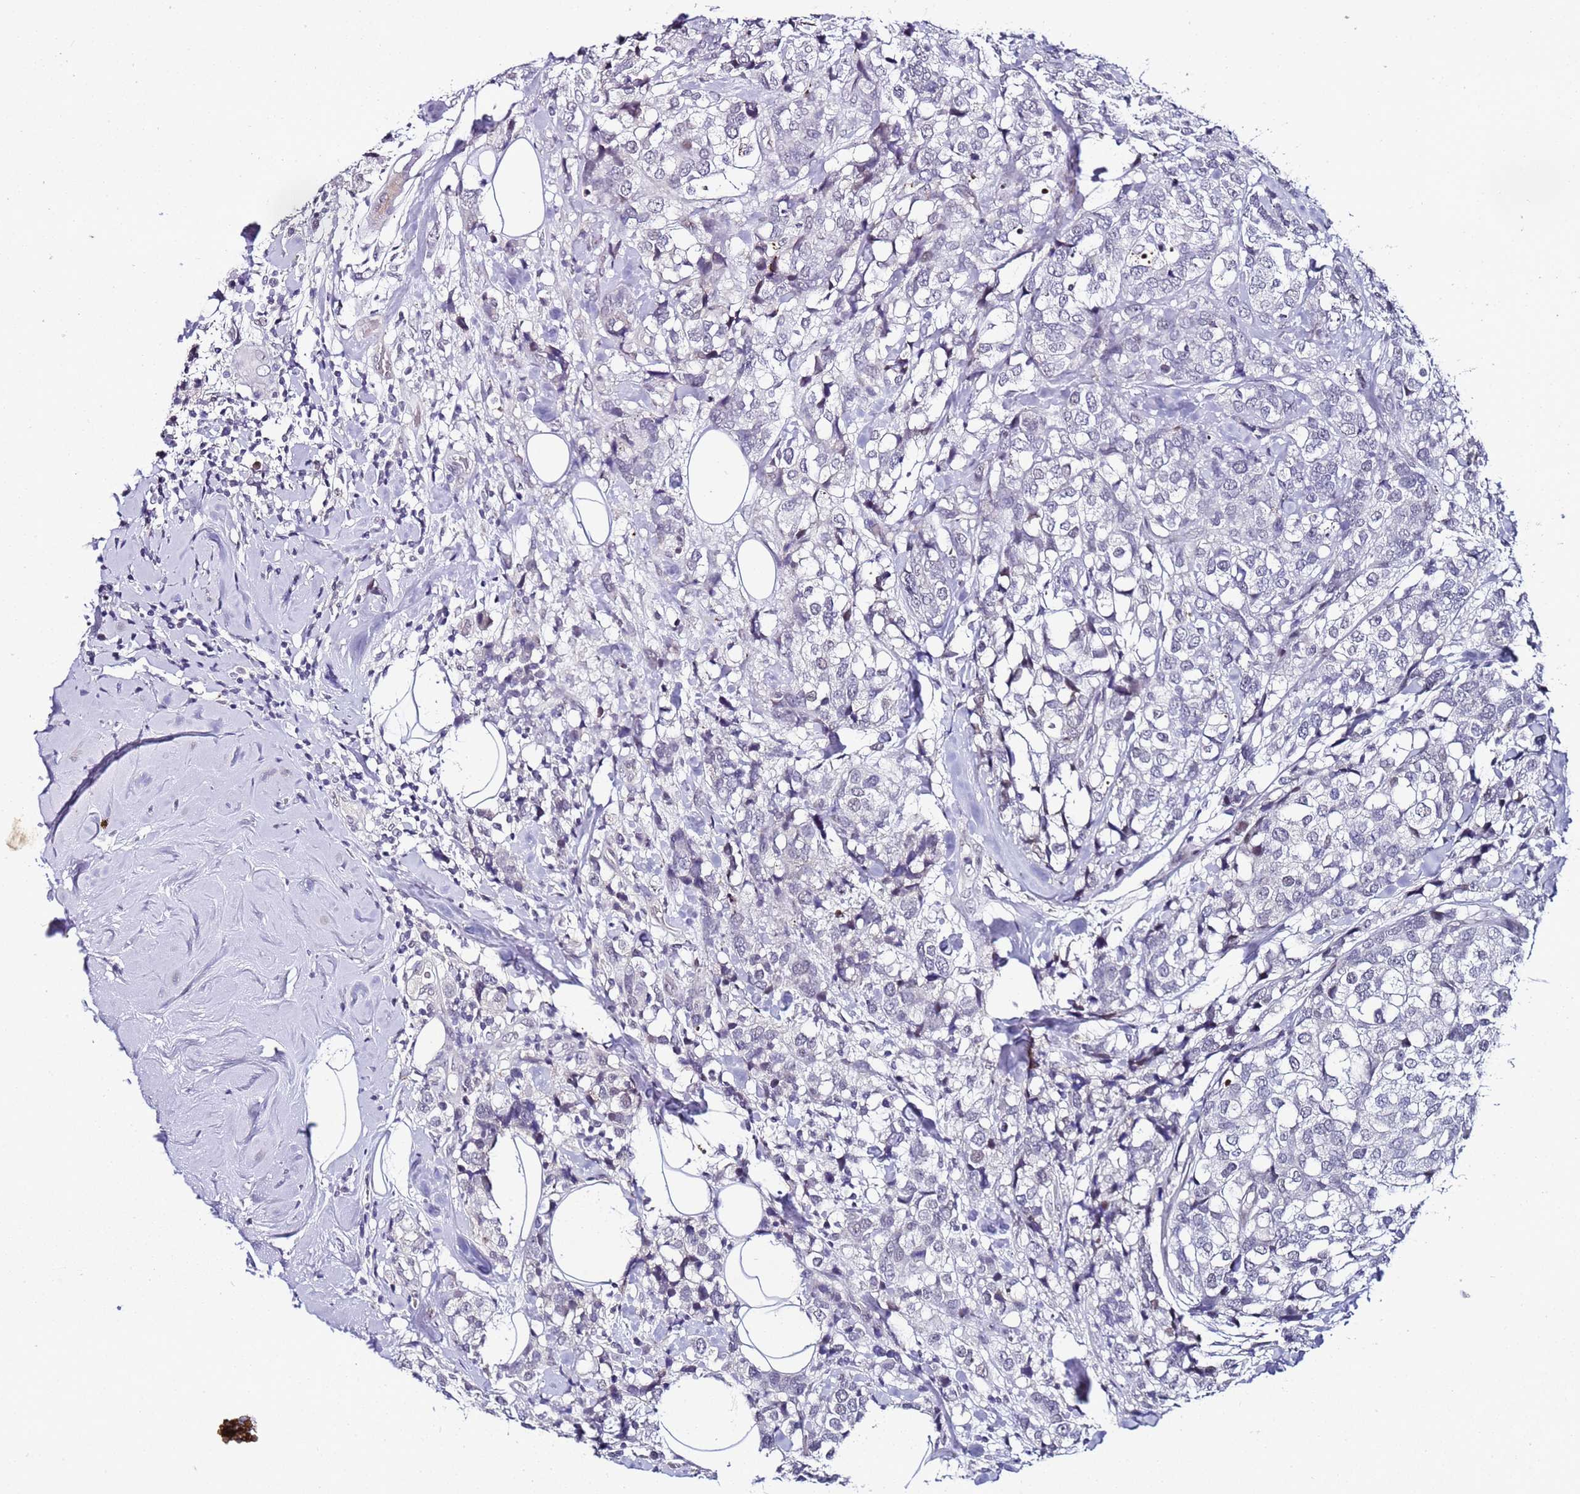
{"staining": {"intensity": "negative", "quantity": "none", "location": "none"}, "tissue": "breast cancer", "cell_type": "Tumor cells", "image_type": "cancer", "snomed": [{"axis": "morphology", "description": "Lobular carcinoma"}, {"axis": "topography", "description": "Breast"}], "caption": "This is an IHC photomicrograph of human breast lobular carcinoma. There is no positivity in tumor cells.", "gene": "PSMA7", "patient": {"sex": "female", "age": 59}}